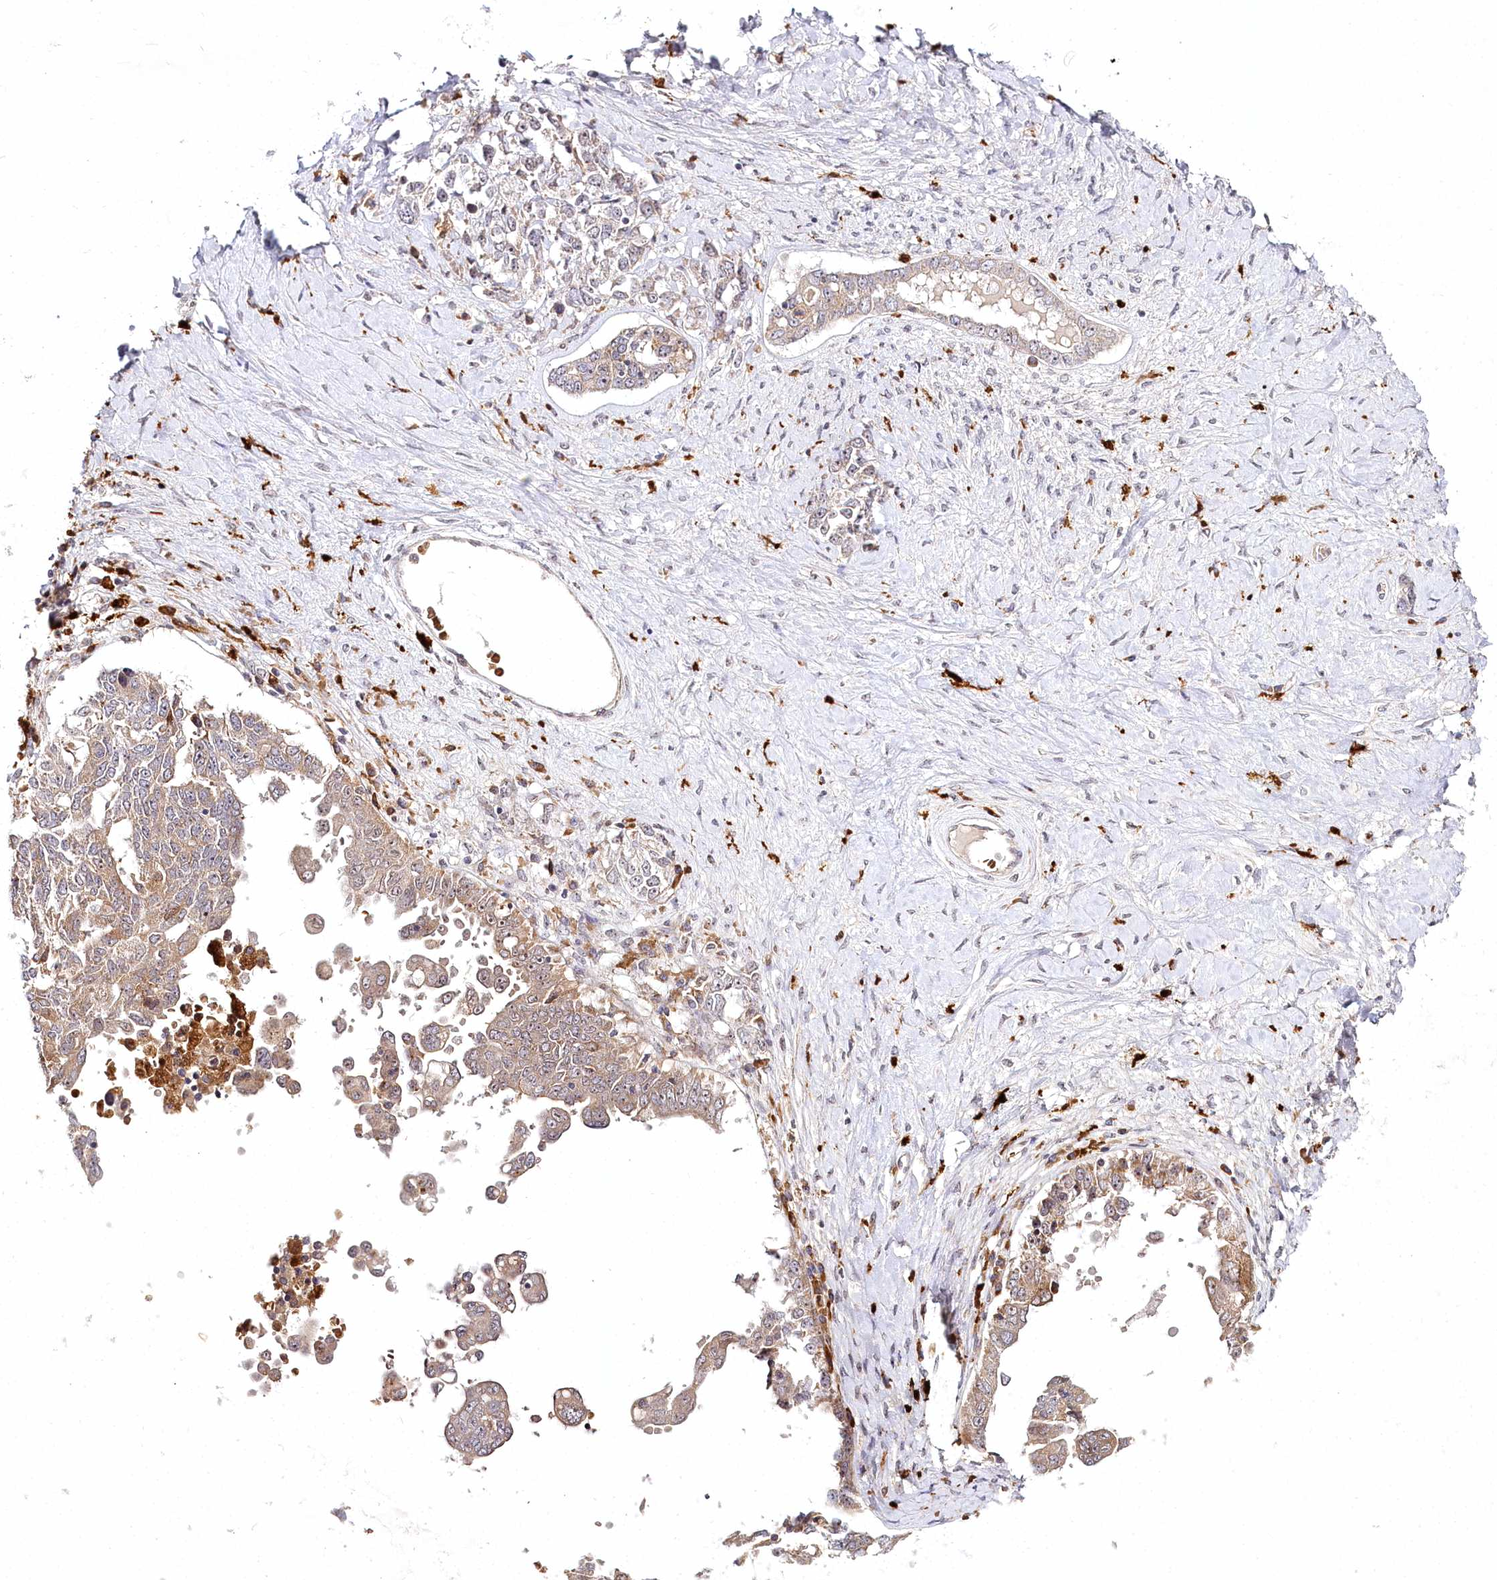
{"staining": {"intensity": "weak", "quantity": ">75%", "location": "cytoplasmic/membranous"}, "tissue": "ovarian cancer", "cell_type": "Tumor cells", "image_type": "cancer", "snomed": [{"axis": "morphology", "description": "Carcinoma, endometroid"}, {"axis": "topography", "description": "Ovary"}], "caption": "There is low levels of weak cytoplasmic/membranous positivity in tumor cells of endometroid carcinoma (ovarian), as demonstrated by immunohistochemical staining (brown color).", "gene": "WDR36", "patient": {"sex": "female", "age": 62}}